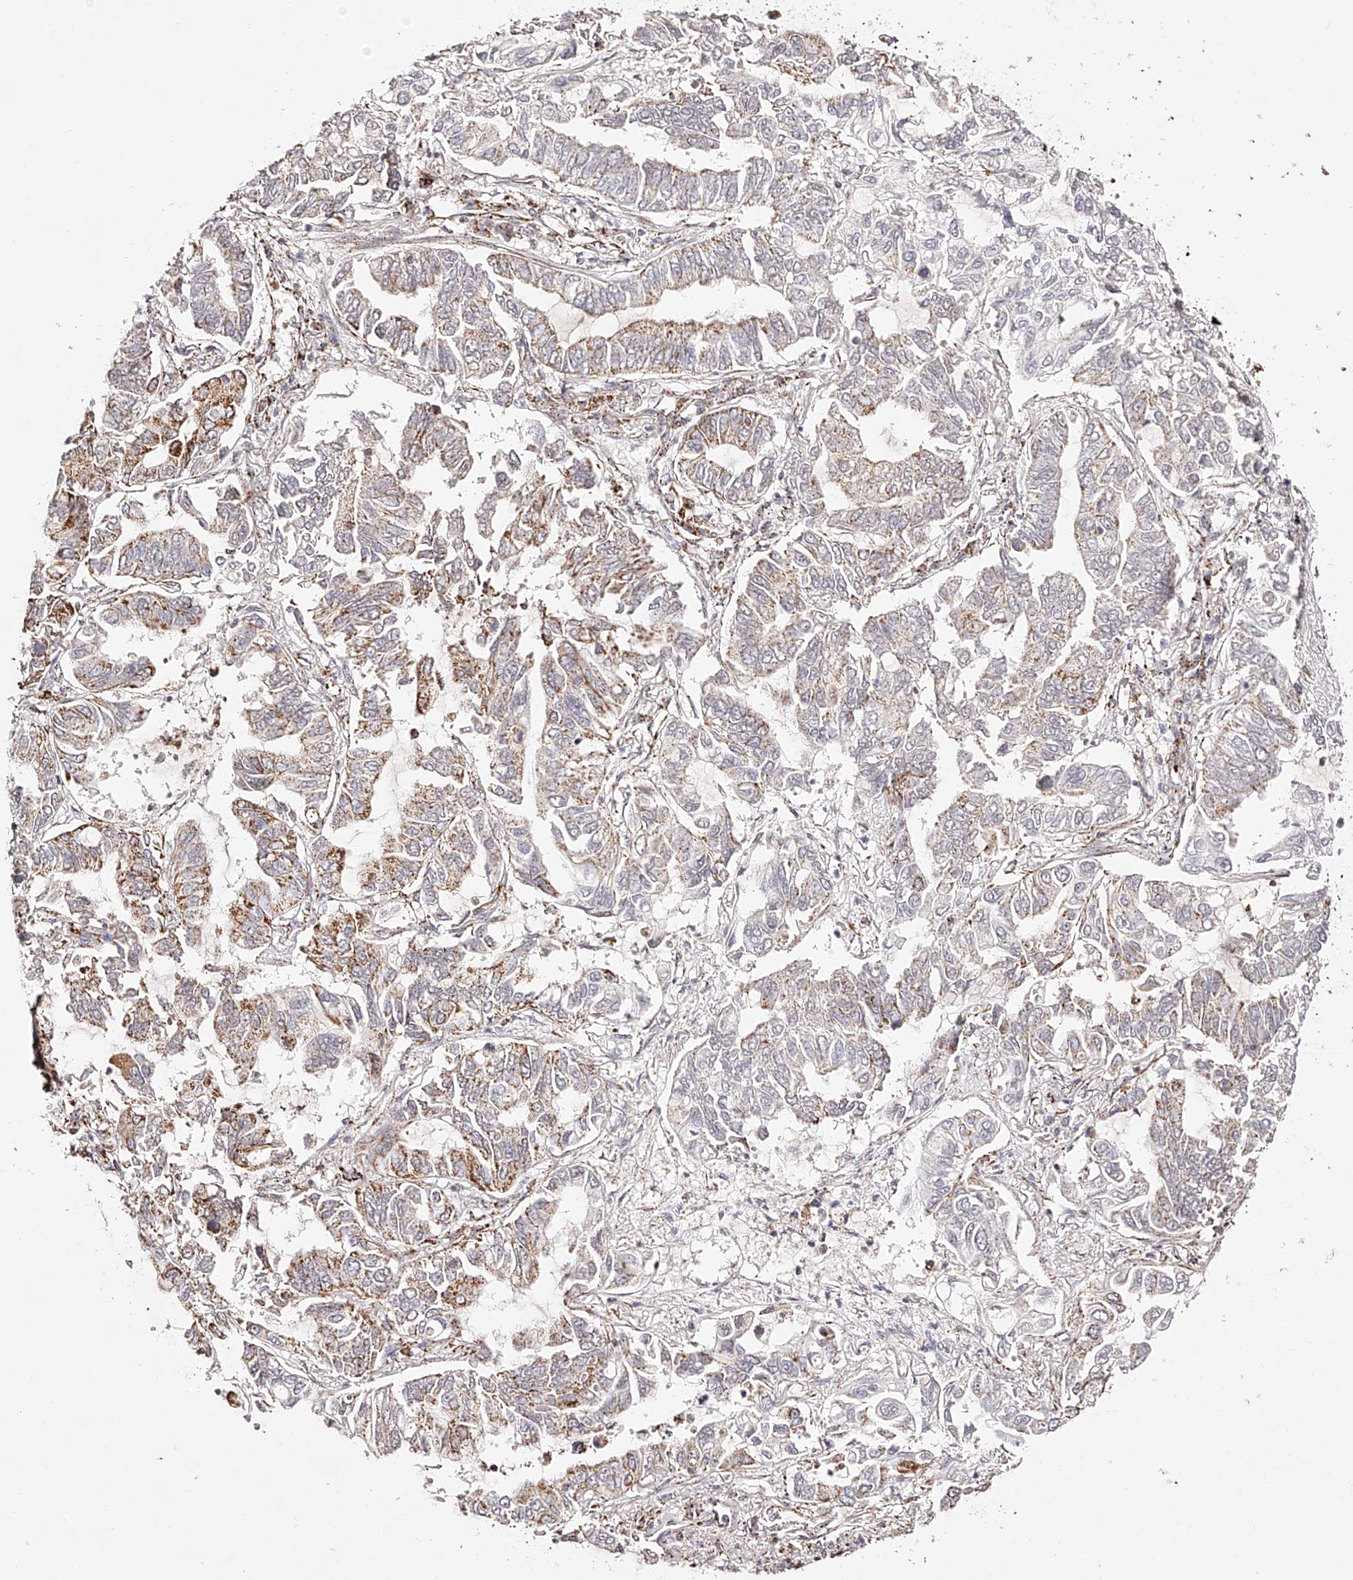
{"staining": {"intensity": "moderate", "quantity": "25%-75%", "location": "cytoplasmic/membranous"}, "tissue": "lung cancer", "cell_type": "Tumor cells", "image_type": "cancer", "snomed": [{"axis": "morphology", "description": "Adenocarcinoma, NOS"}, {"axis": "topography", "description": "Lung"}], "caption": "Moderate cytoplasmic/membranous positivity for a protein is identified in approximately 25%-75% of tumor cells of lung adenocarcinoma using immunohistochemistry.", "gene": "NDUFV3", "patient": {"sex": "male", "age": 64}}